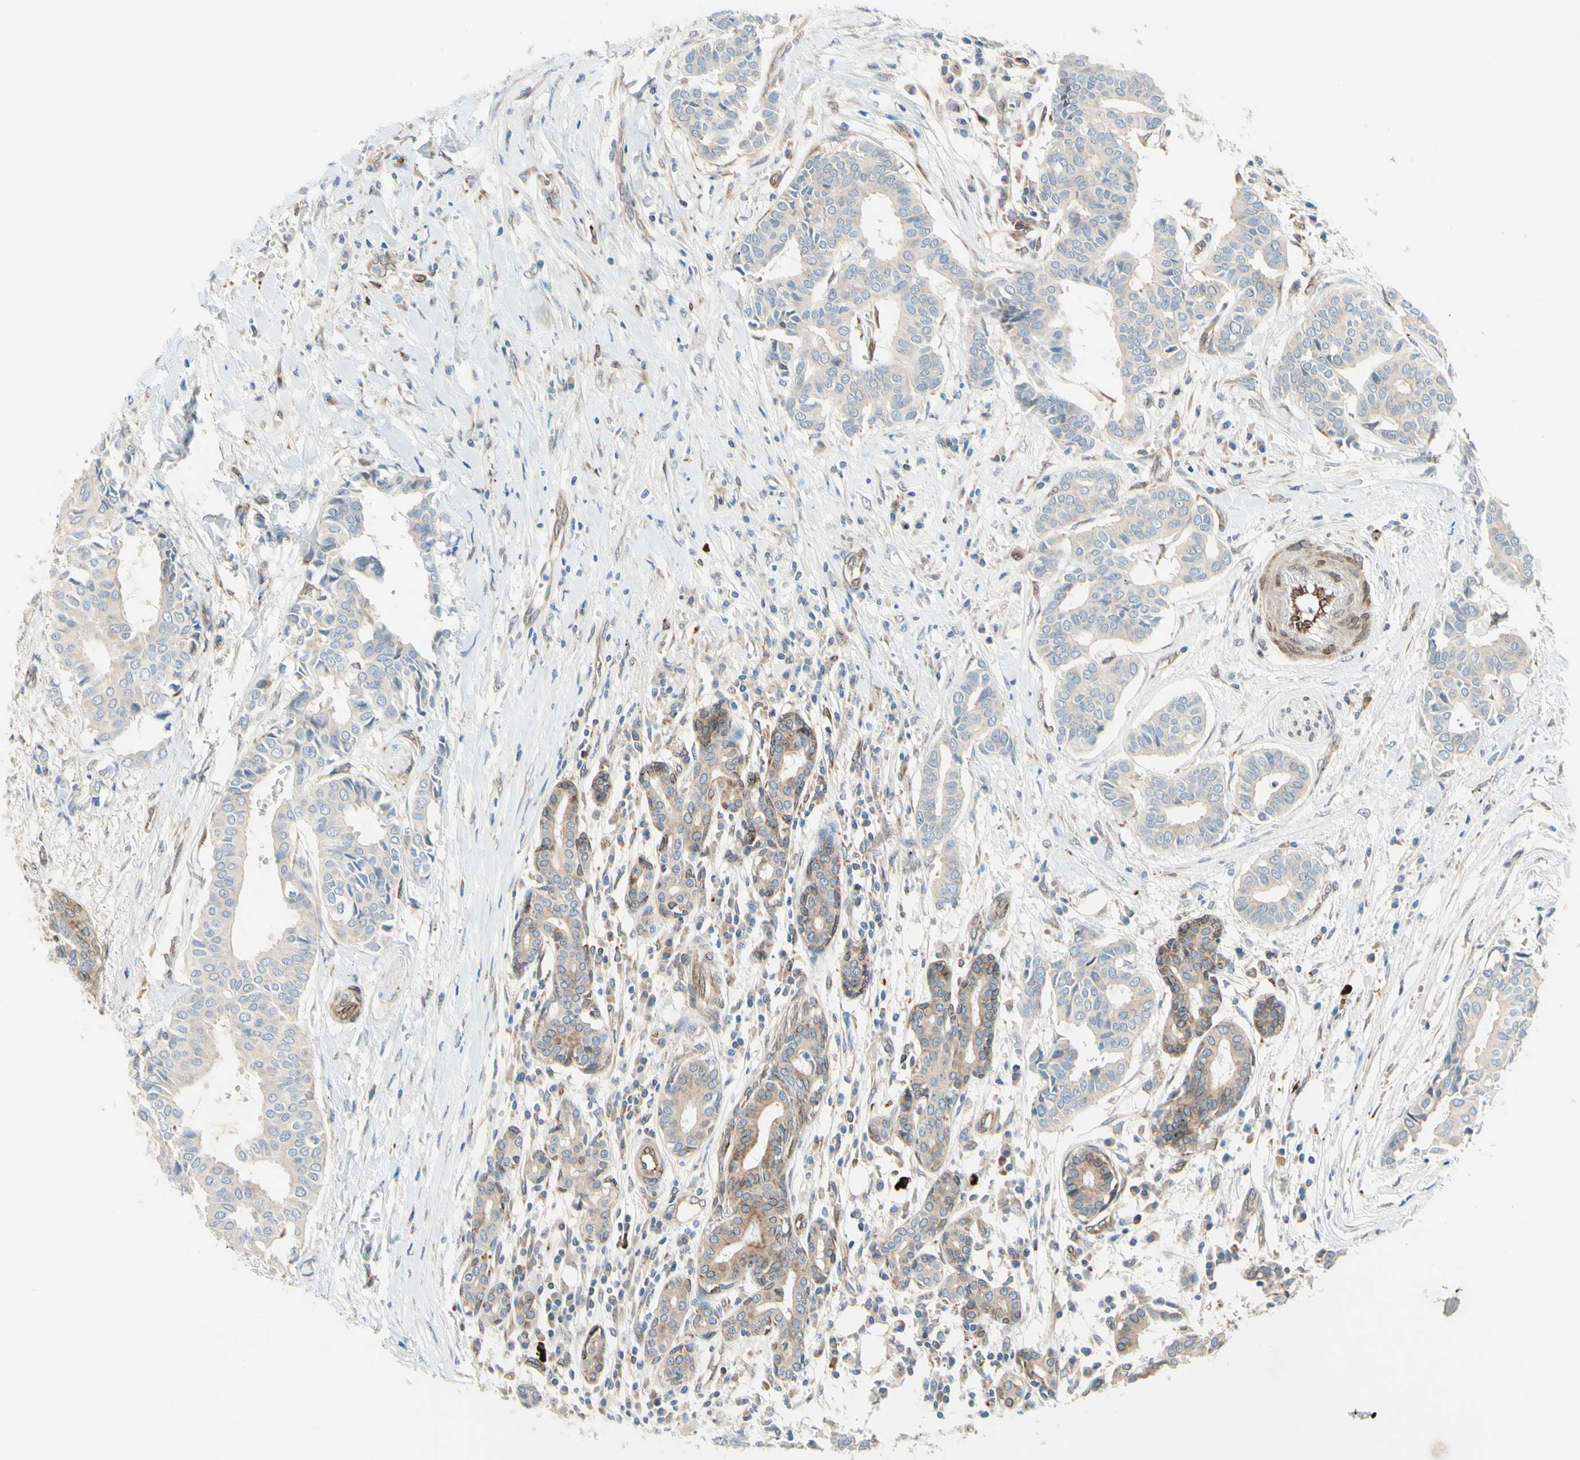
{"staining": {"intensity": "weak", "quantity": ">75%", "location": "cytoplasmic/membranous"}, "tissue": "head and neck cancer", "cell_type": "Tumor cells", "image_type": "cancer", "snomed": [{"axis": "morphology", "description": "Adenocarcinoma, NOS"}, {"axis": "topography", "description": "Salivary gland"}, {"axis": "topography", "description": "Head-Neck"}], "caption": "Immunohistochemistry (IHC) image of human head and neck cancer stained for a protein (brown), which demonstrates low levels of weak cytoplasmic/membranous positivity in approximately >75% of tumor cells.", "gene": "TRAF2", "patient": {"sex": "female", "age": 59}}